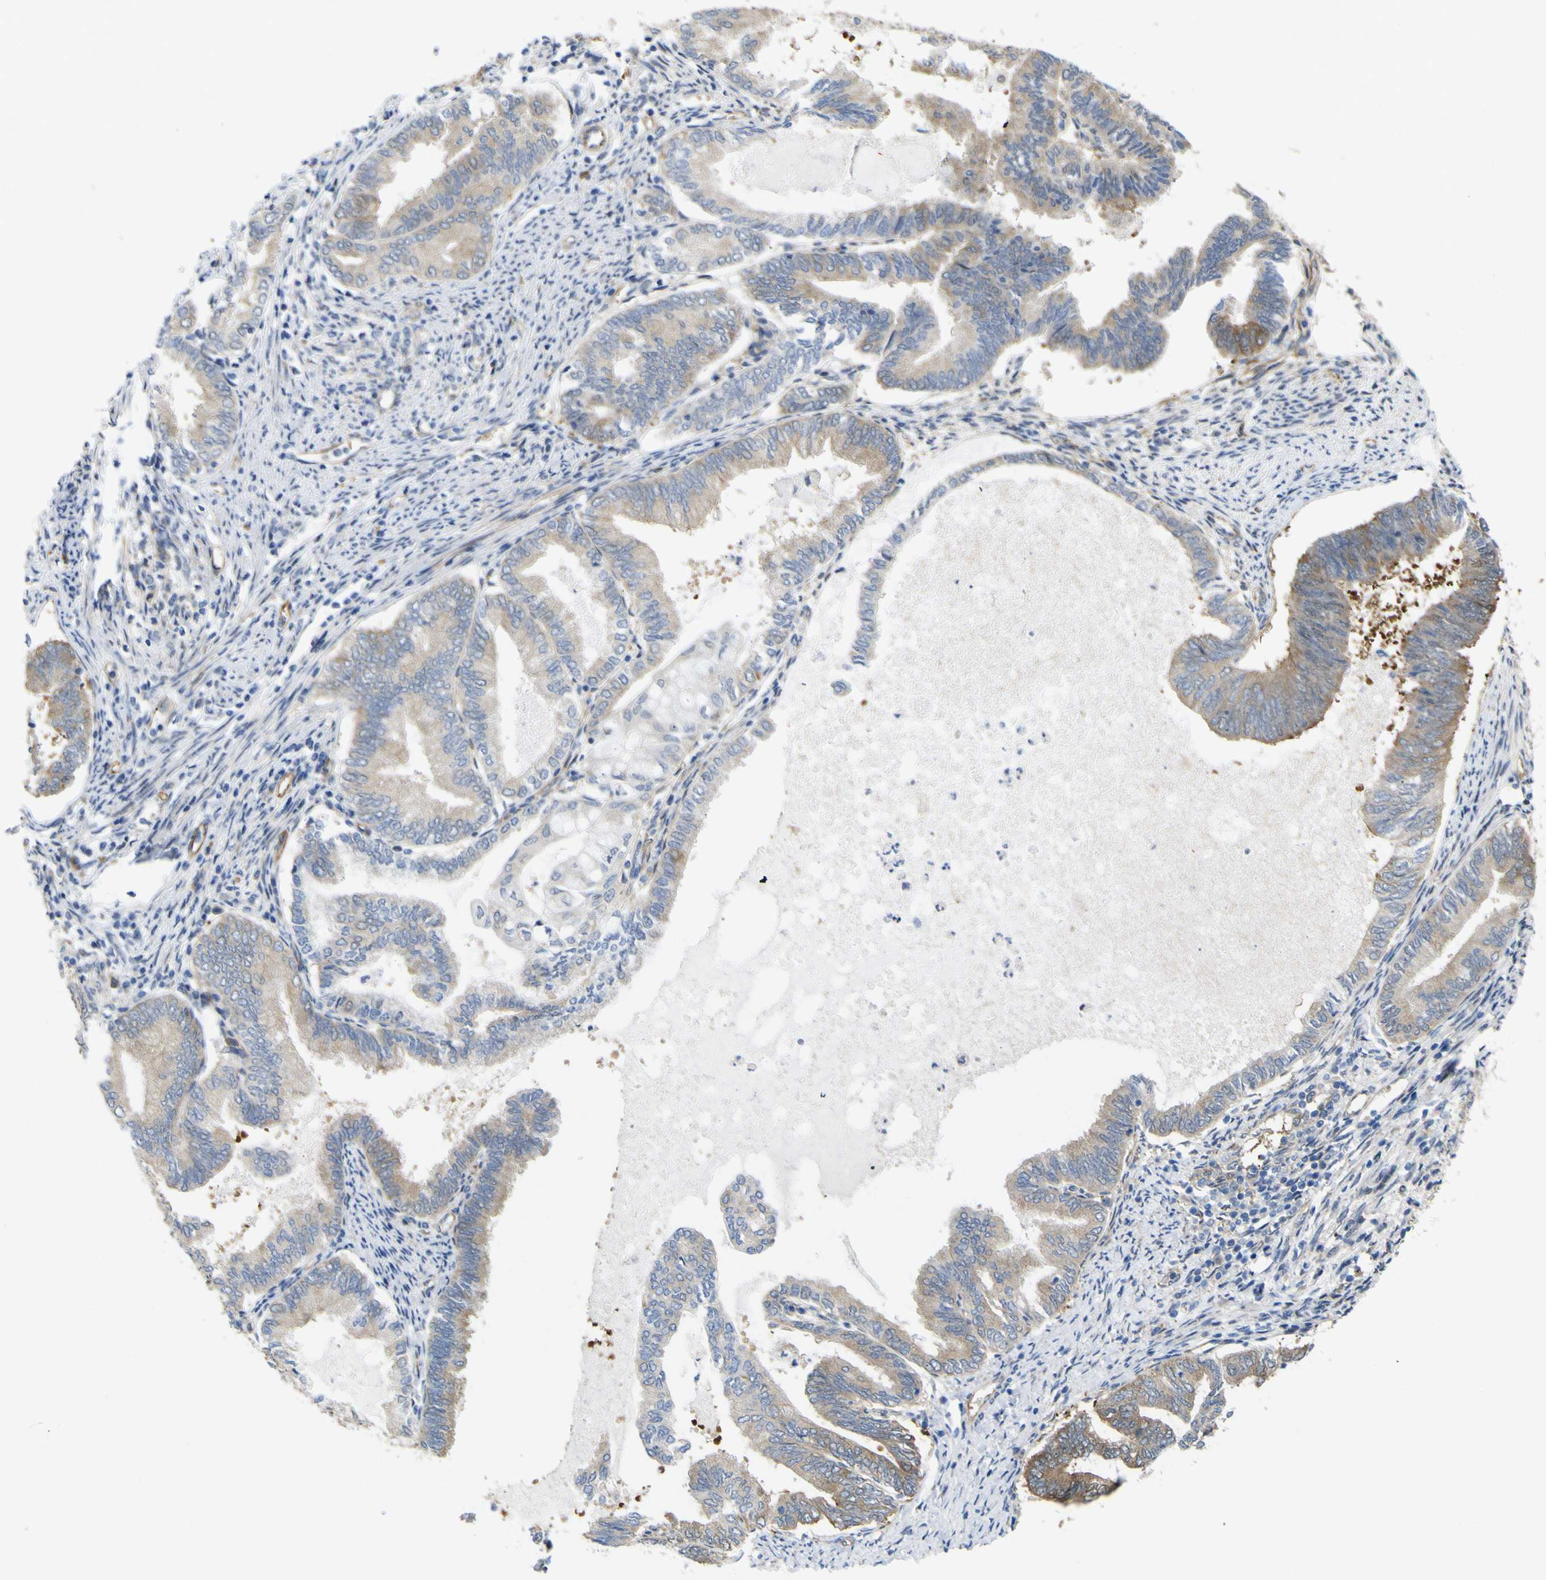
{"staining": {"intensity": "moderate", "quantity": "25%-75%", "location": "cytoplasmic/membranous"}, "tissue": "endometrial cancer", "cell_type": "Tumor cells", "image_type": "cancer", "snomed": [{"axis": "morphology", "description": "Adenocarcinoma, NOS"}, {"axis": "topography", "description": "Endometrium"}], "caption": "Brown immunohistochemical staining in endometrial cancer shows moderate cytoplasmic/membranous positivity in about 25%-75% of tumor cells.", "gene": "JPH1", "patient": {"sex": "female", "age": 86}}